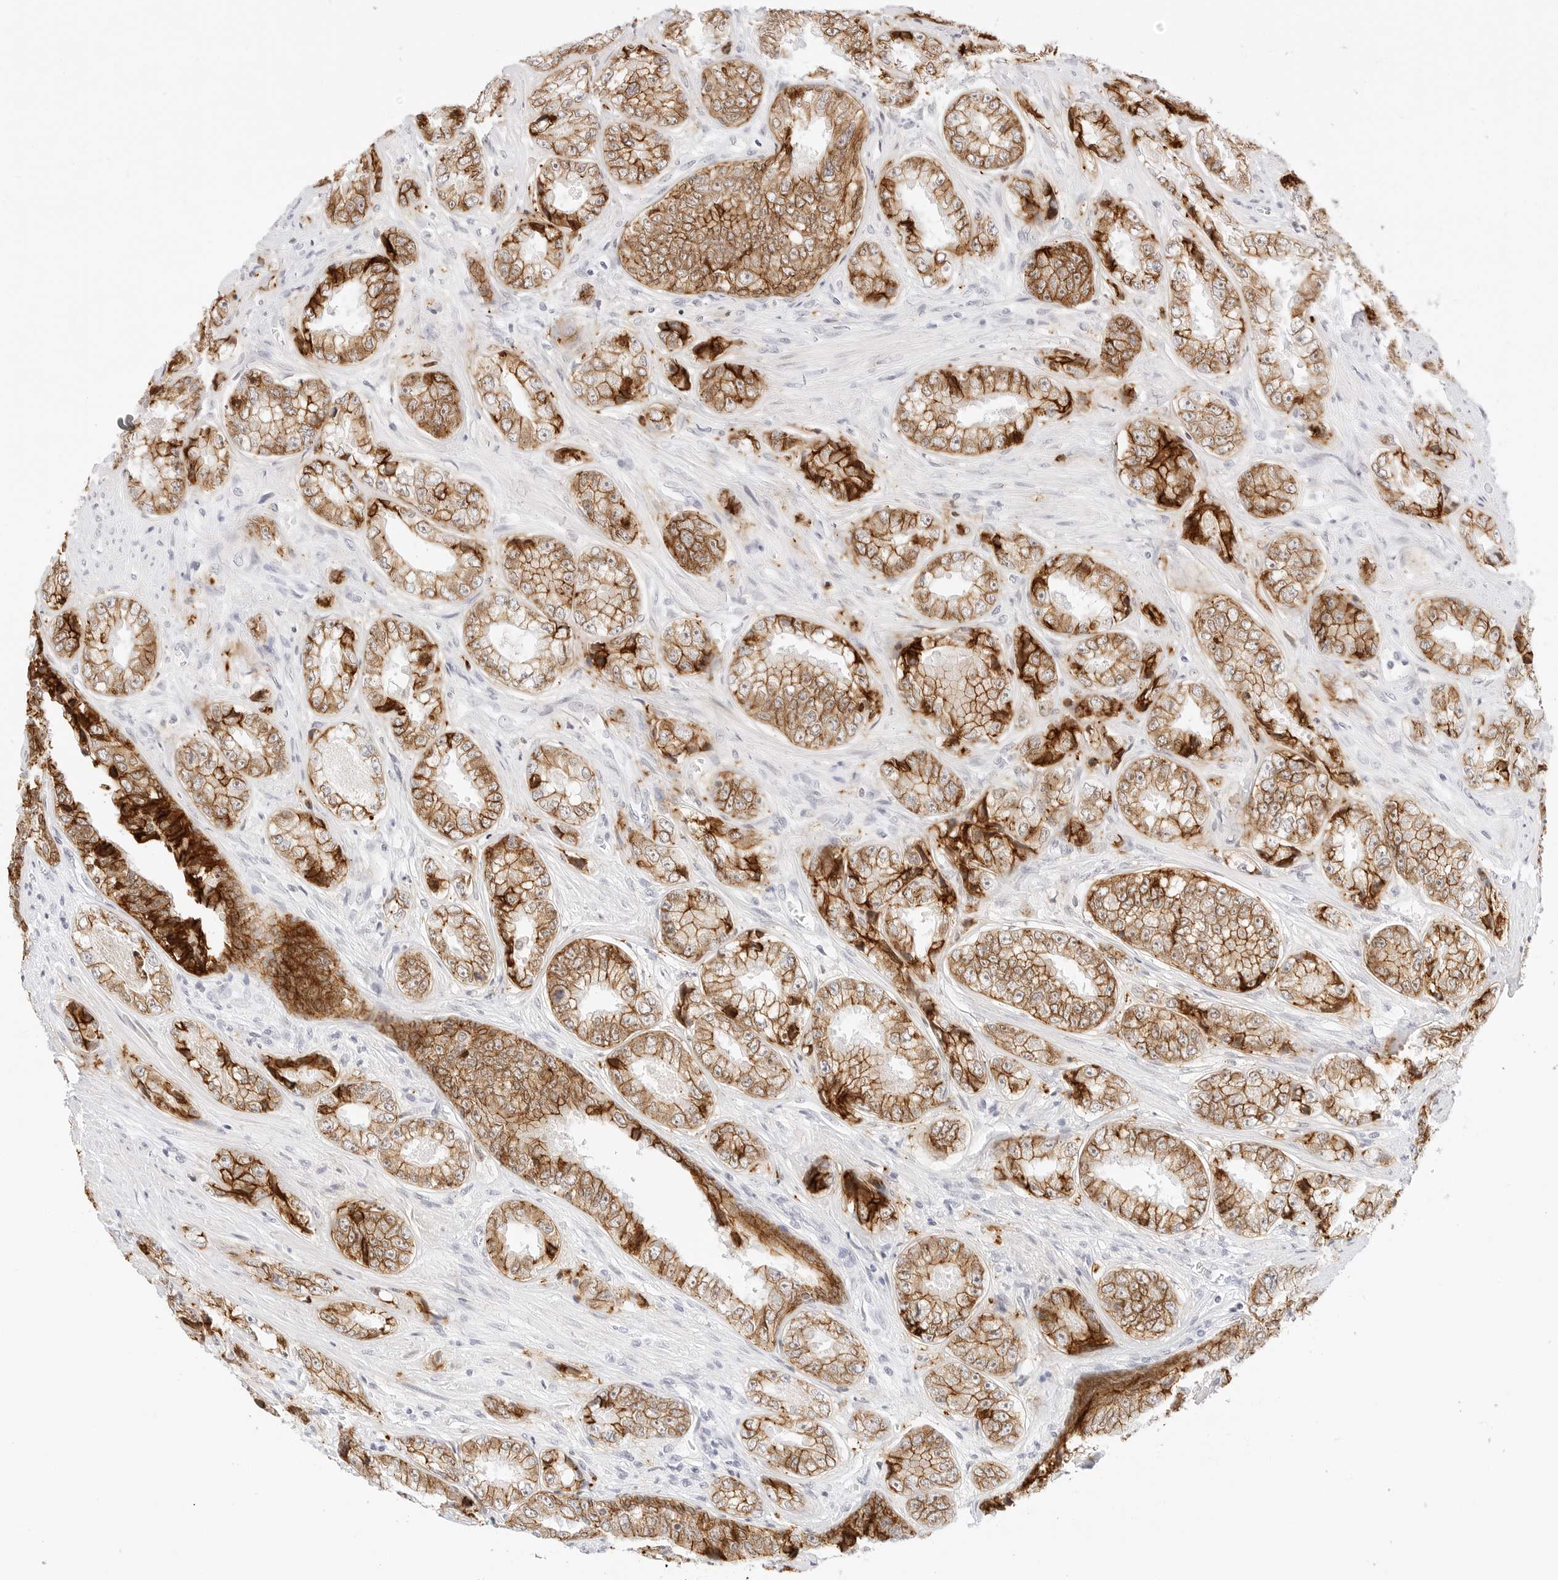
{"staining": {"intensity": "strong", "quantity": ">75%", "location": "cytoplasmic/membranous"}, "tissue": "prostate cancer", "cell_type": "Tumor cells", "image_type": "cancer", "snomed": [{"axis": "morphology", "description": "Adenocarcinoma, High grade"}, {"axis": "topography", "description": "Prostate"}], "caption": "High-grade adenocarcinoma (prostate) tissue reveals strong cytoplasmic/membranous expression in approximately >75% of tumor cells Nuclei are stained in blue.", "gene": "CDH1", "patient": {"sex": "male", "age": 61}}